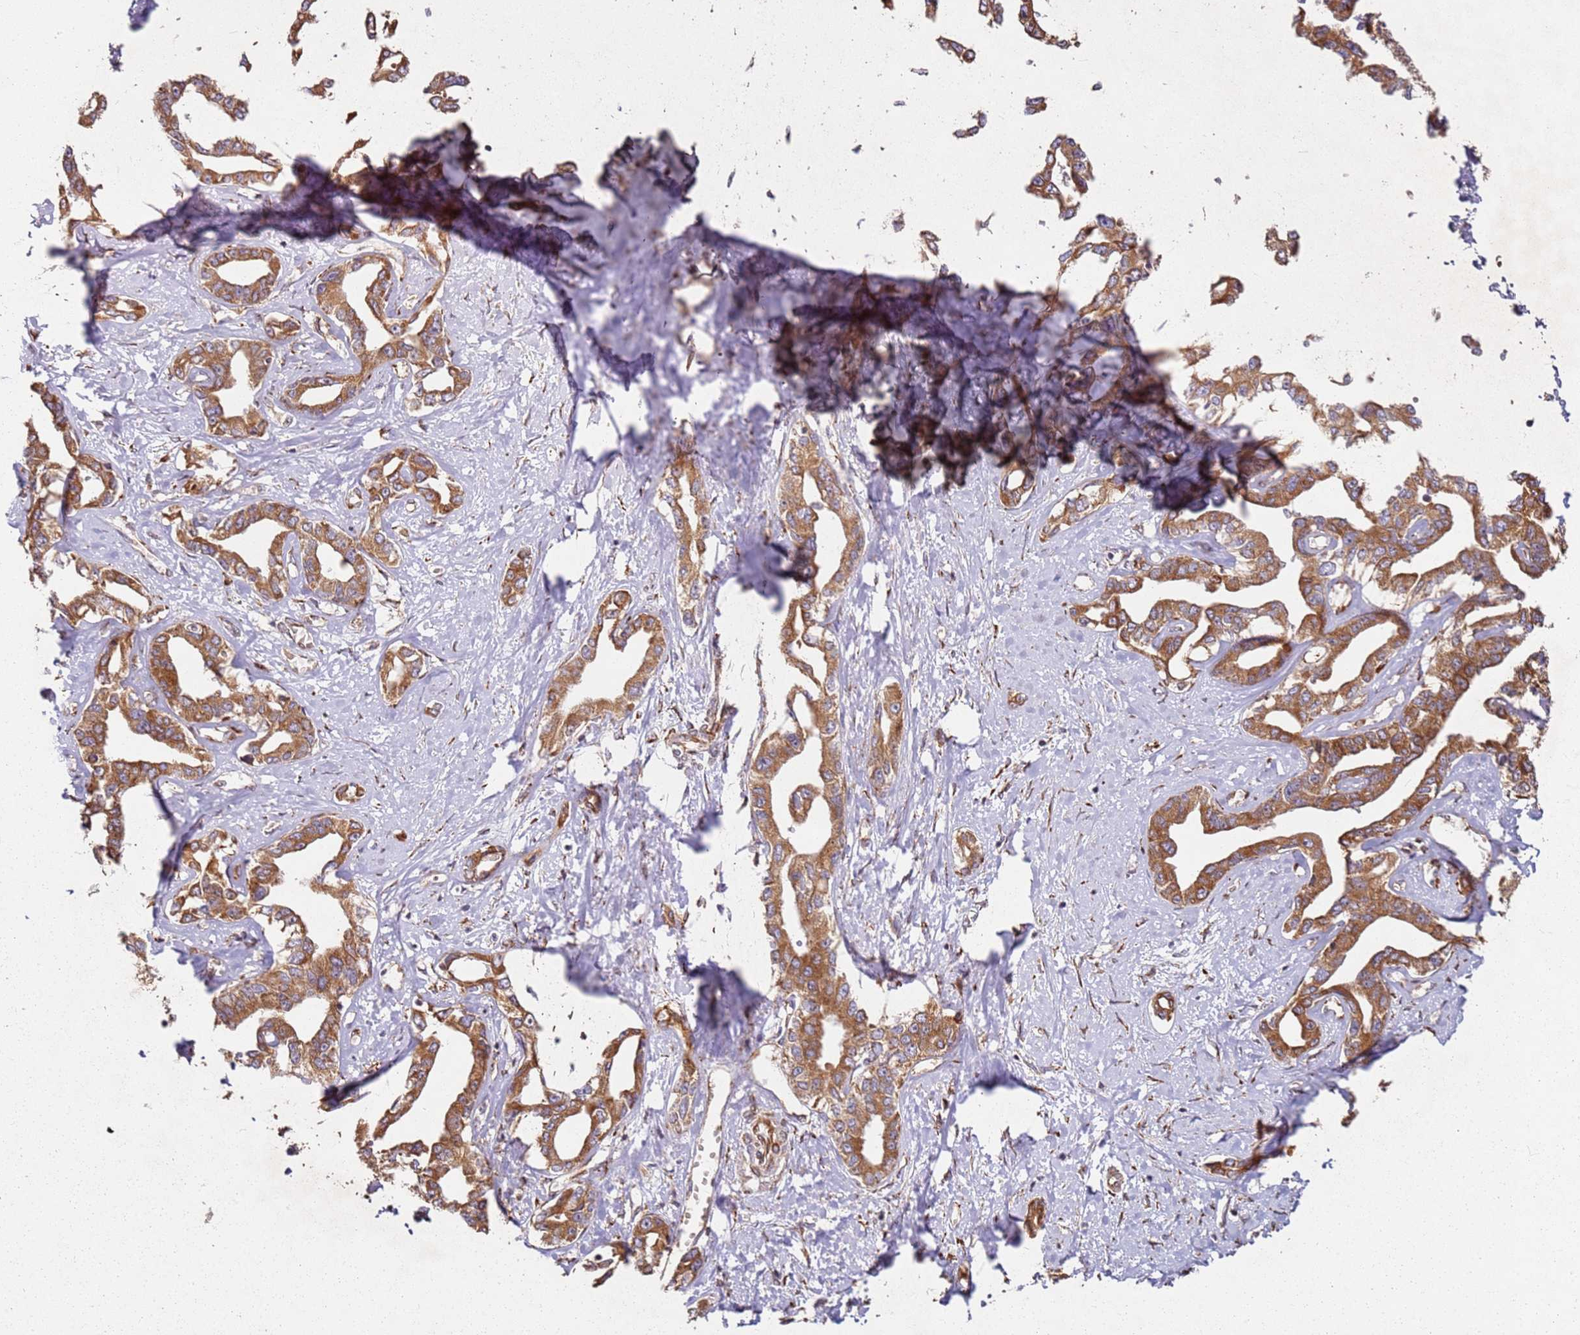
{"staining": {"intensity": "moderate", "quantity": ">75%", "location": "cytoplasmic/membranous"}, "tissue": "liver cancer", "cell_type": "Tumor cells", "image_type": "cancer", "snomed": [{"axis": "morphology", "description": "Cholangiocarcinoma"}, {"axis": "topography", "description": "Liver"}], "caption": "Protein expression analysis of liver cancer (cholangiocarcinoma) demonstrates moderate cytoplasmic/membranous positivity in about >75% of tumor cells.", "gene": "ARFRP1", "patient": {"sex": "male", "age": 59}}